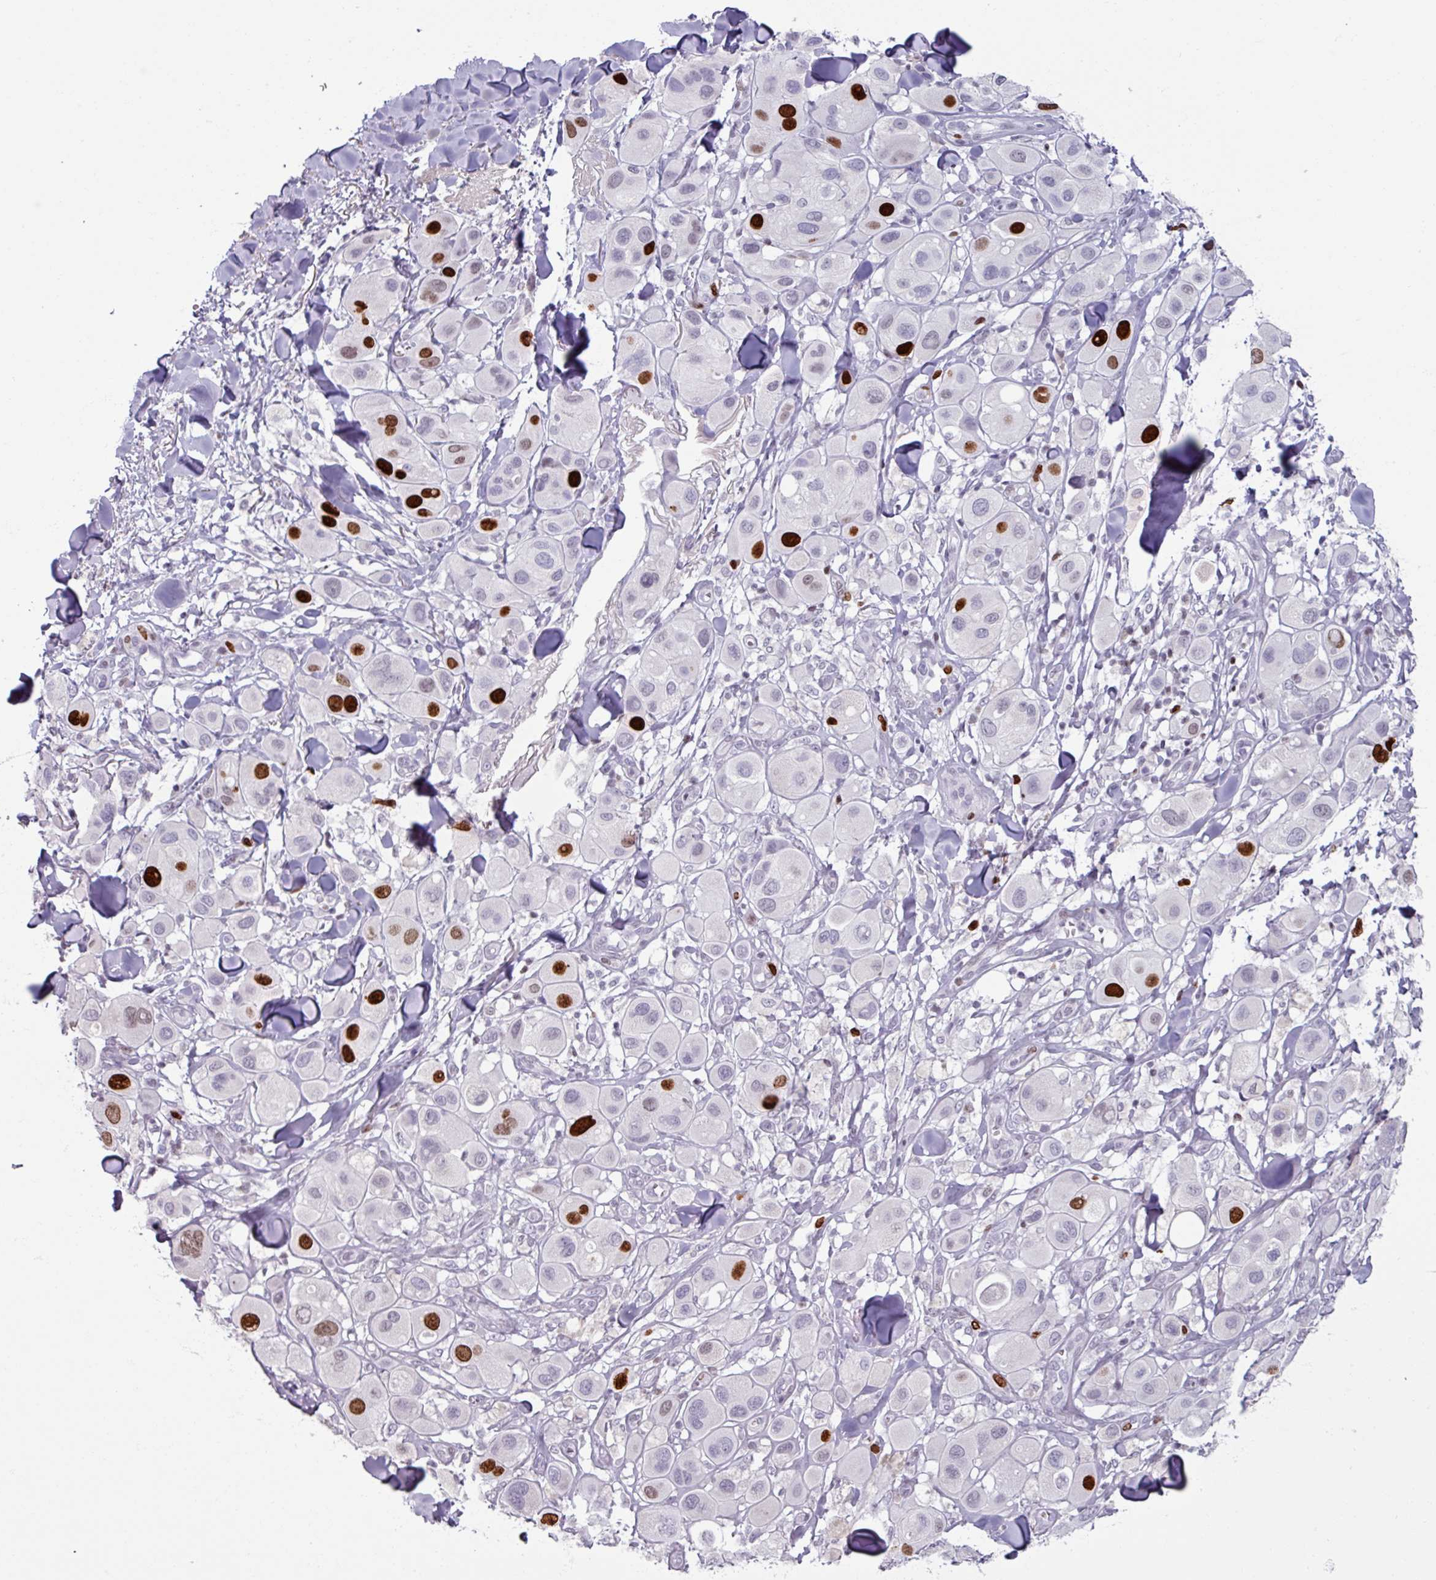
{"staining": {"intensity": "strong", "quantity": "<25%", "location": "nuclear"}, "tissue": "melanoma", "cell_type": "Tumor cells", "image_type": "cancer", "snomed": [{"axis": "morphology", "description": "Malignant melanoma, Metastatic site"}, {"axis": "topography", "description": "Skin"}], "caption": "Brown immunohistochemical staining in human melanoma shows strong nuclear staining in approximately <25% of tumor cells. (DAB = brown stain, brightfield microscopy at high magnification).", "gene": "ATAD2", "patient": {"sex": "male", "age": 41}}